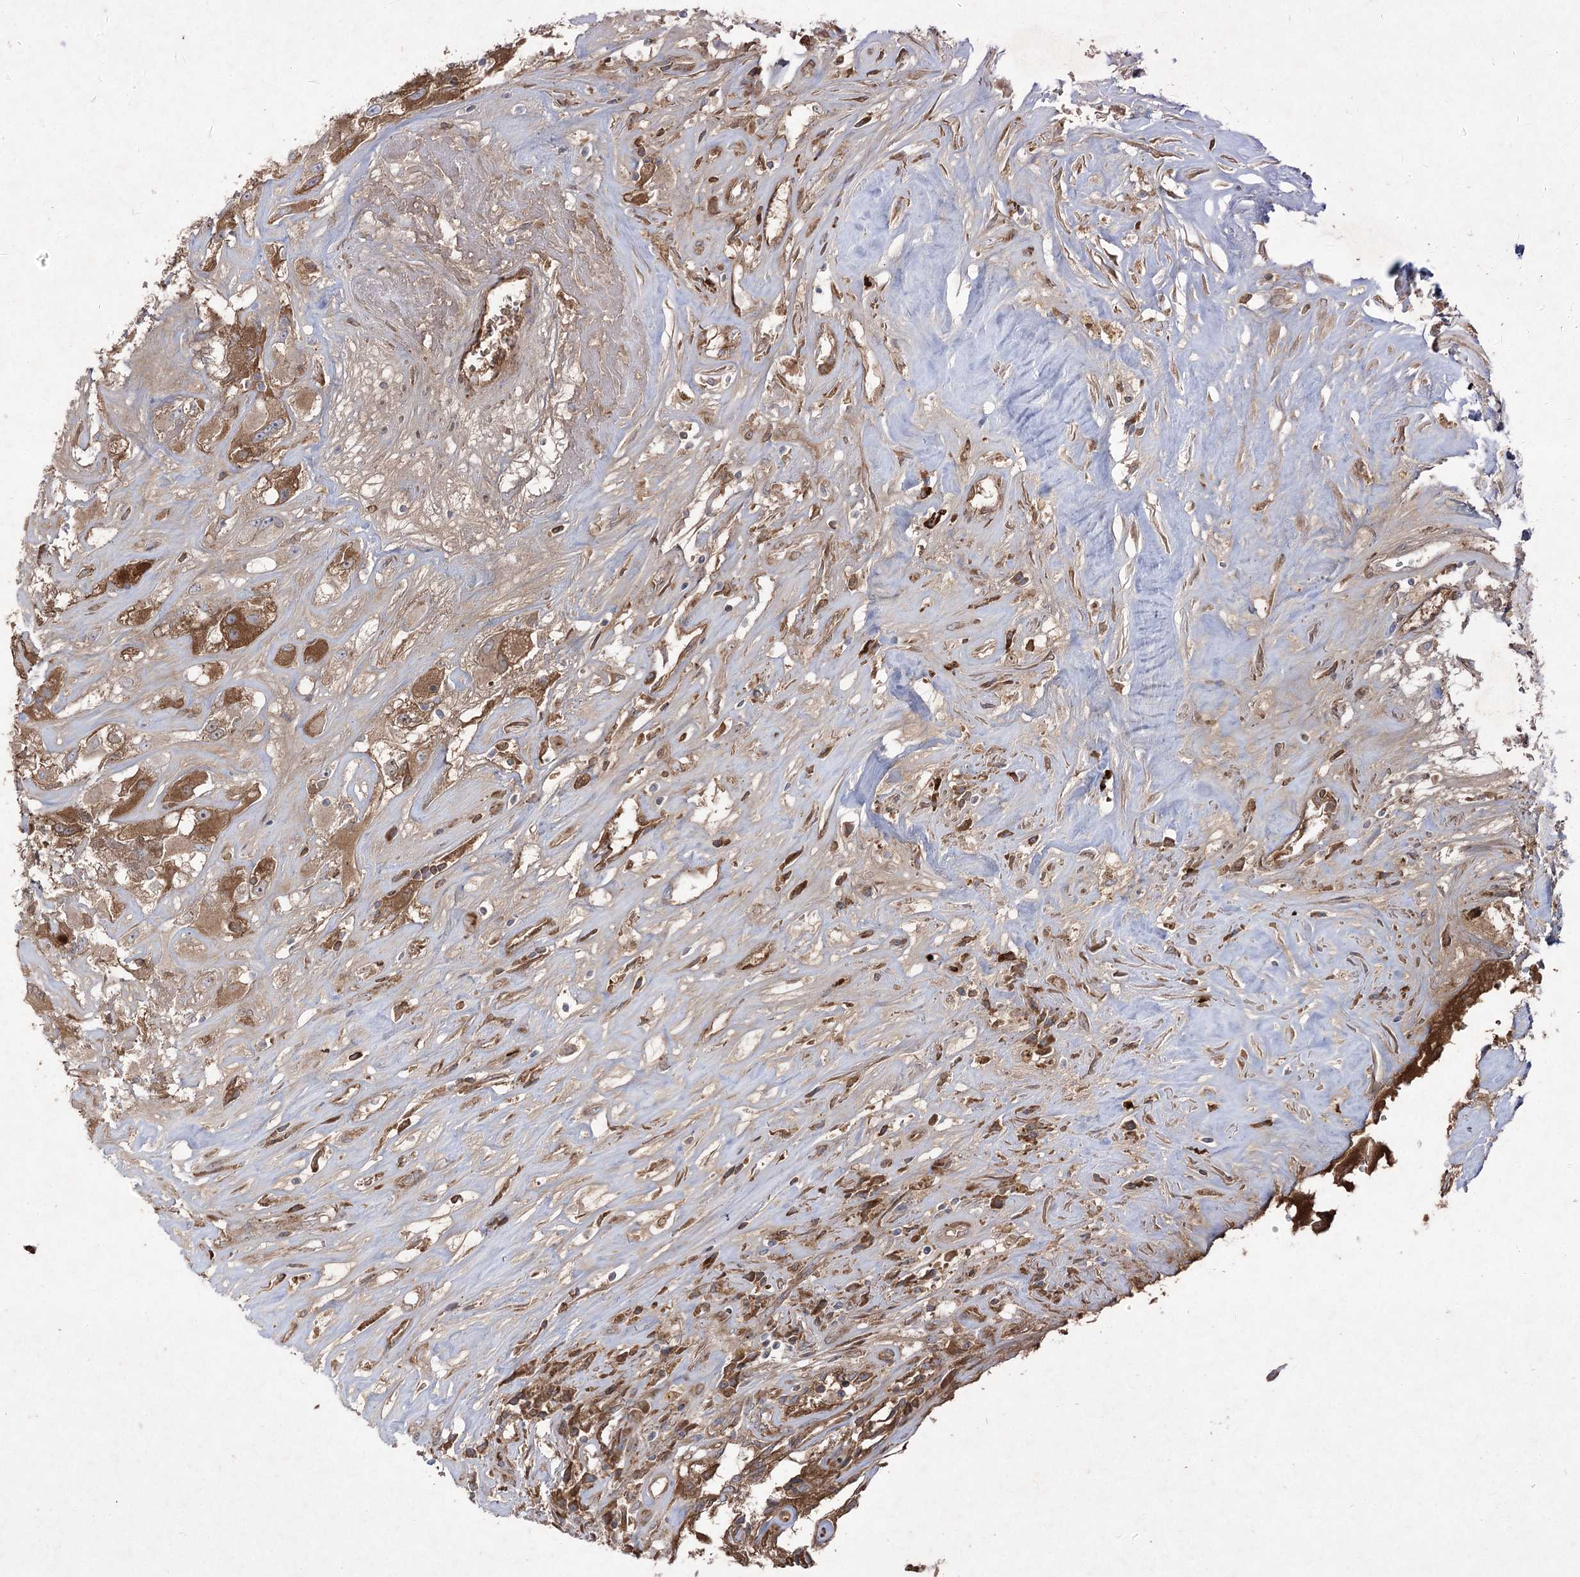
{"staining": {"intensity": "moderate", "quantity": ">75%", "location": "cytoplasmic/membranous"}, "tissue": "renal cancer", "cell_type": "Tumor cells", "image_type": "cancer", "snomed": [{"axis": "morphology", "description": "Adenocarcinoma, NOS"}, {"axis": "topography", "description": "Kidney"}], "caption": "Immunohistochemical staining of human renal adenocarcinoma shows medium levels of moderate cytoplasmic/membranous expression in approximately >75% of tumor cells.", "gene": "PLEKHA5", "patient": {"sex": "female", "age": 52}}